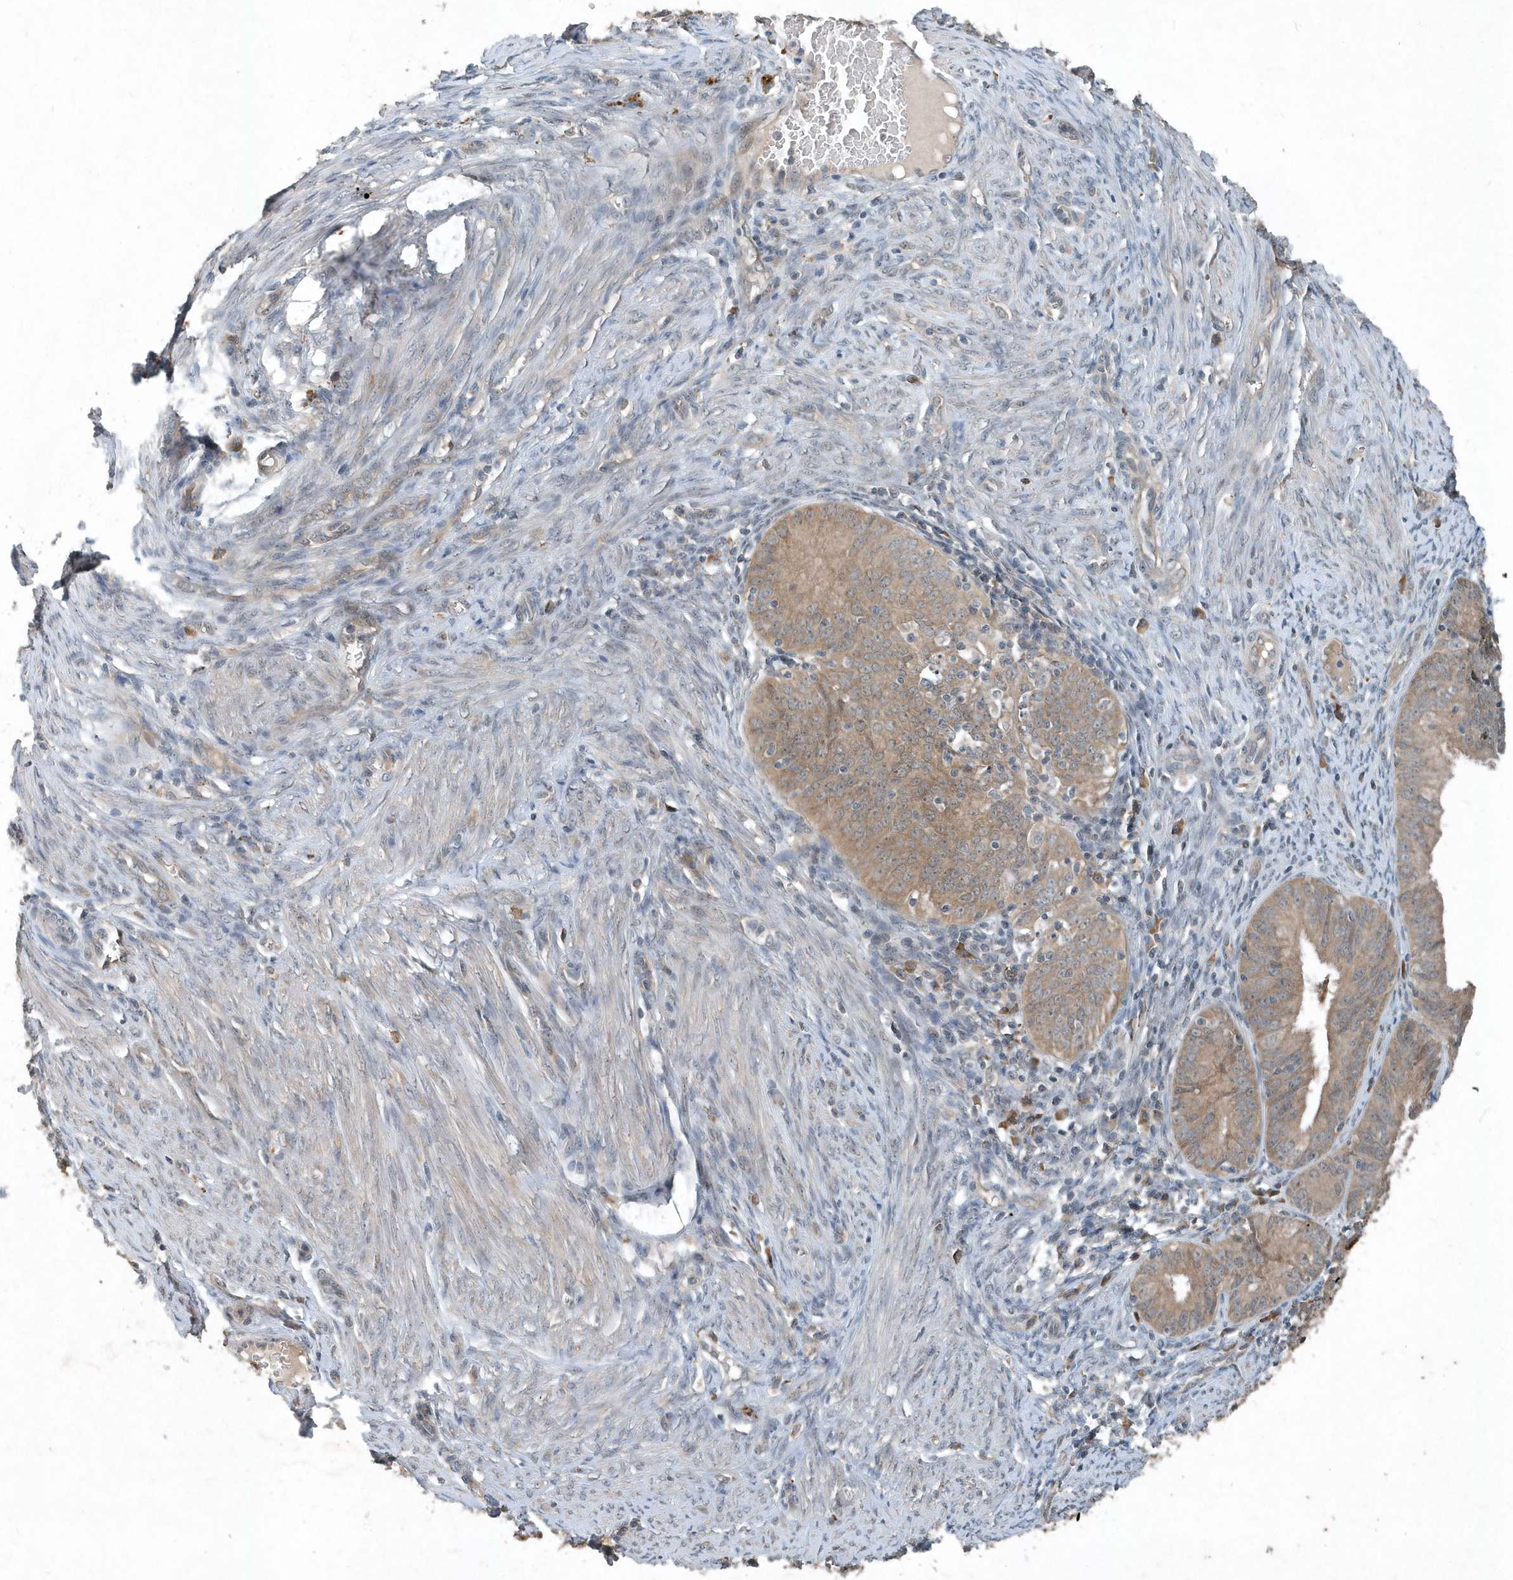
{"staining": {"intensity": "weak", "quantity": ">75%", "location": "cytoplasmic/membranous"}, "tissue": "endometrial cancer", "cell_type": "Tumor cells", "image_type": "cancer", "snomed": [{"axis": "morphology", "description": "Adenocarcinoma, NOS"}, {"axis": "topography", "description": "Endometrium"}], "caption": "Protein expression by immunohistochemistry (IHC) reveals weak cytoplasmic/membranous positivity in about >75% of tumor cells in endometrial adenocarcinoma. (brown staining indicates protein expression, while blue staining denotes nuclei).", "gene": "SCFD2", "patient": {"sex": "female", "age": 51}}